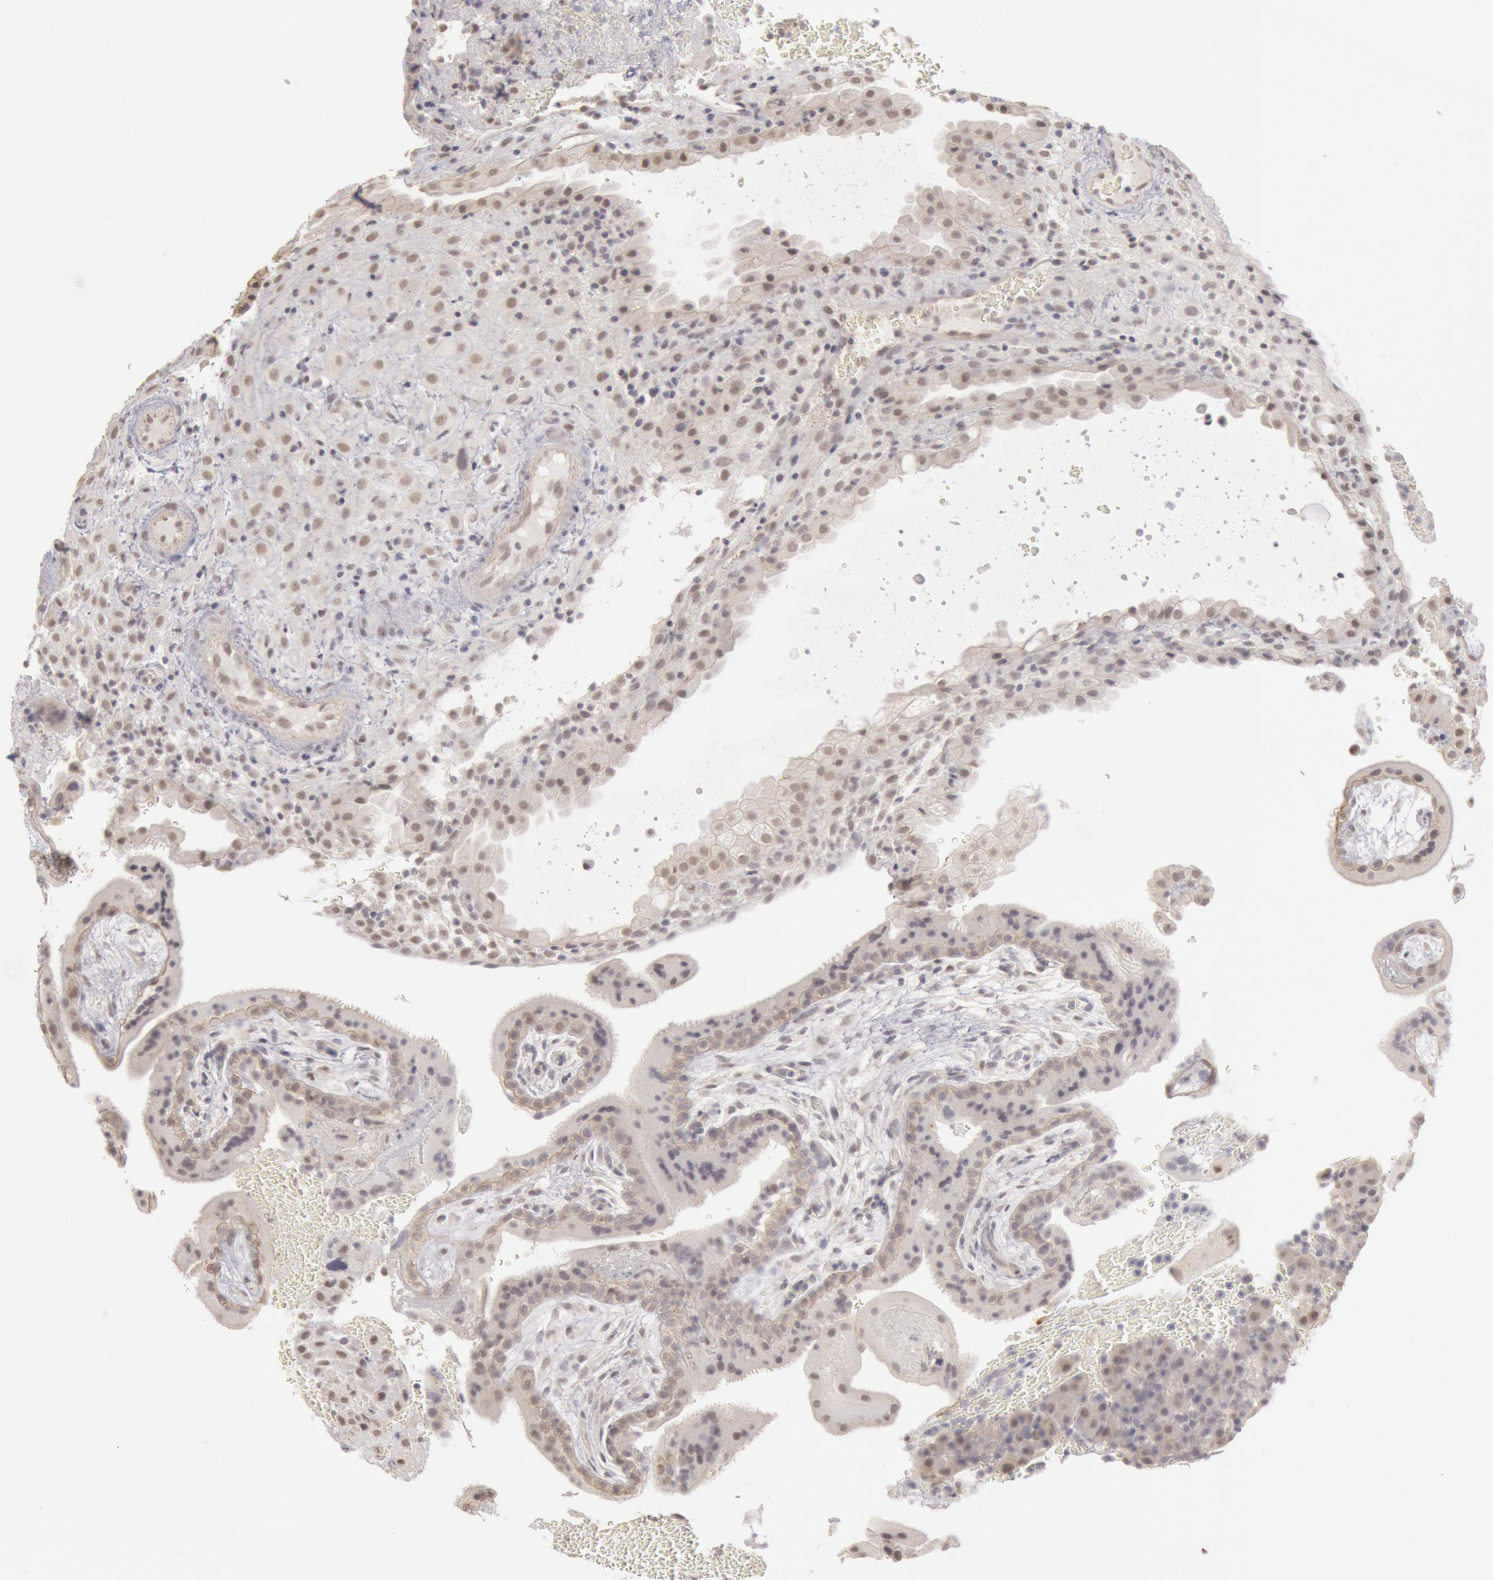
{"staining": {"intensity": "weak", "quantity": ">75%", "location": "cytoplasmic/membranous,nuclear"}, "tissue": "placenta", "cell_type": "Decidual cells", "image_type": "normal", "snomed": [{"axis": "morphology", "description": "Normal tissue, NOS"}, {"axis": "topography", "description": "Placenta"}], "caption": "Protein staining shows weak cytoplasmic/membranous,nuclear staining in about >75% of decidual cells in benign placenta. The protein of interest is shown in brown color, while the nuclei are stained blue.", "gene": "RIMBP3B", "patient": {"sex": "female", "age": 19}}